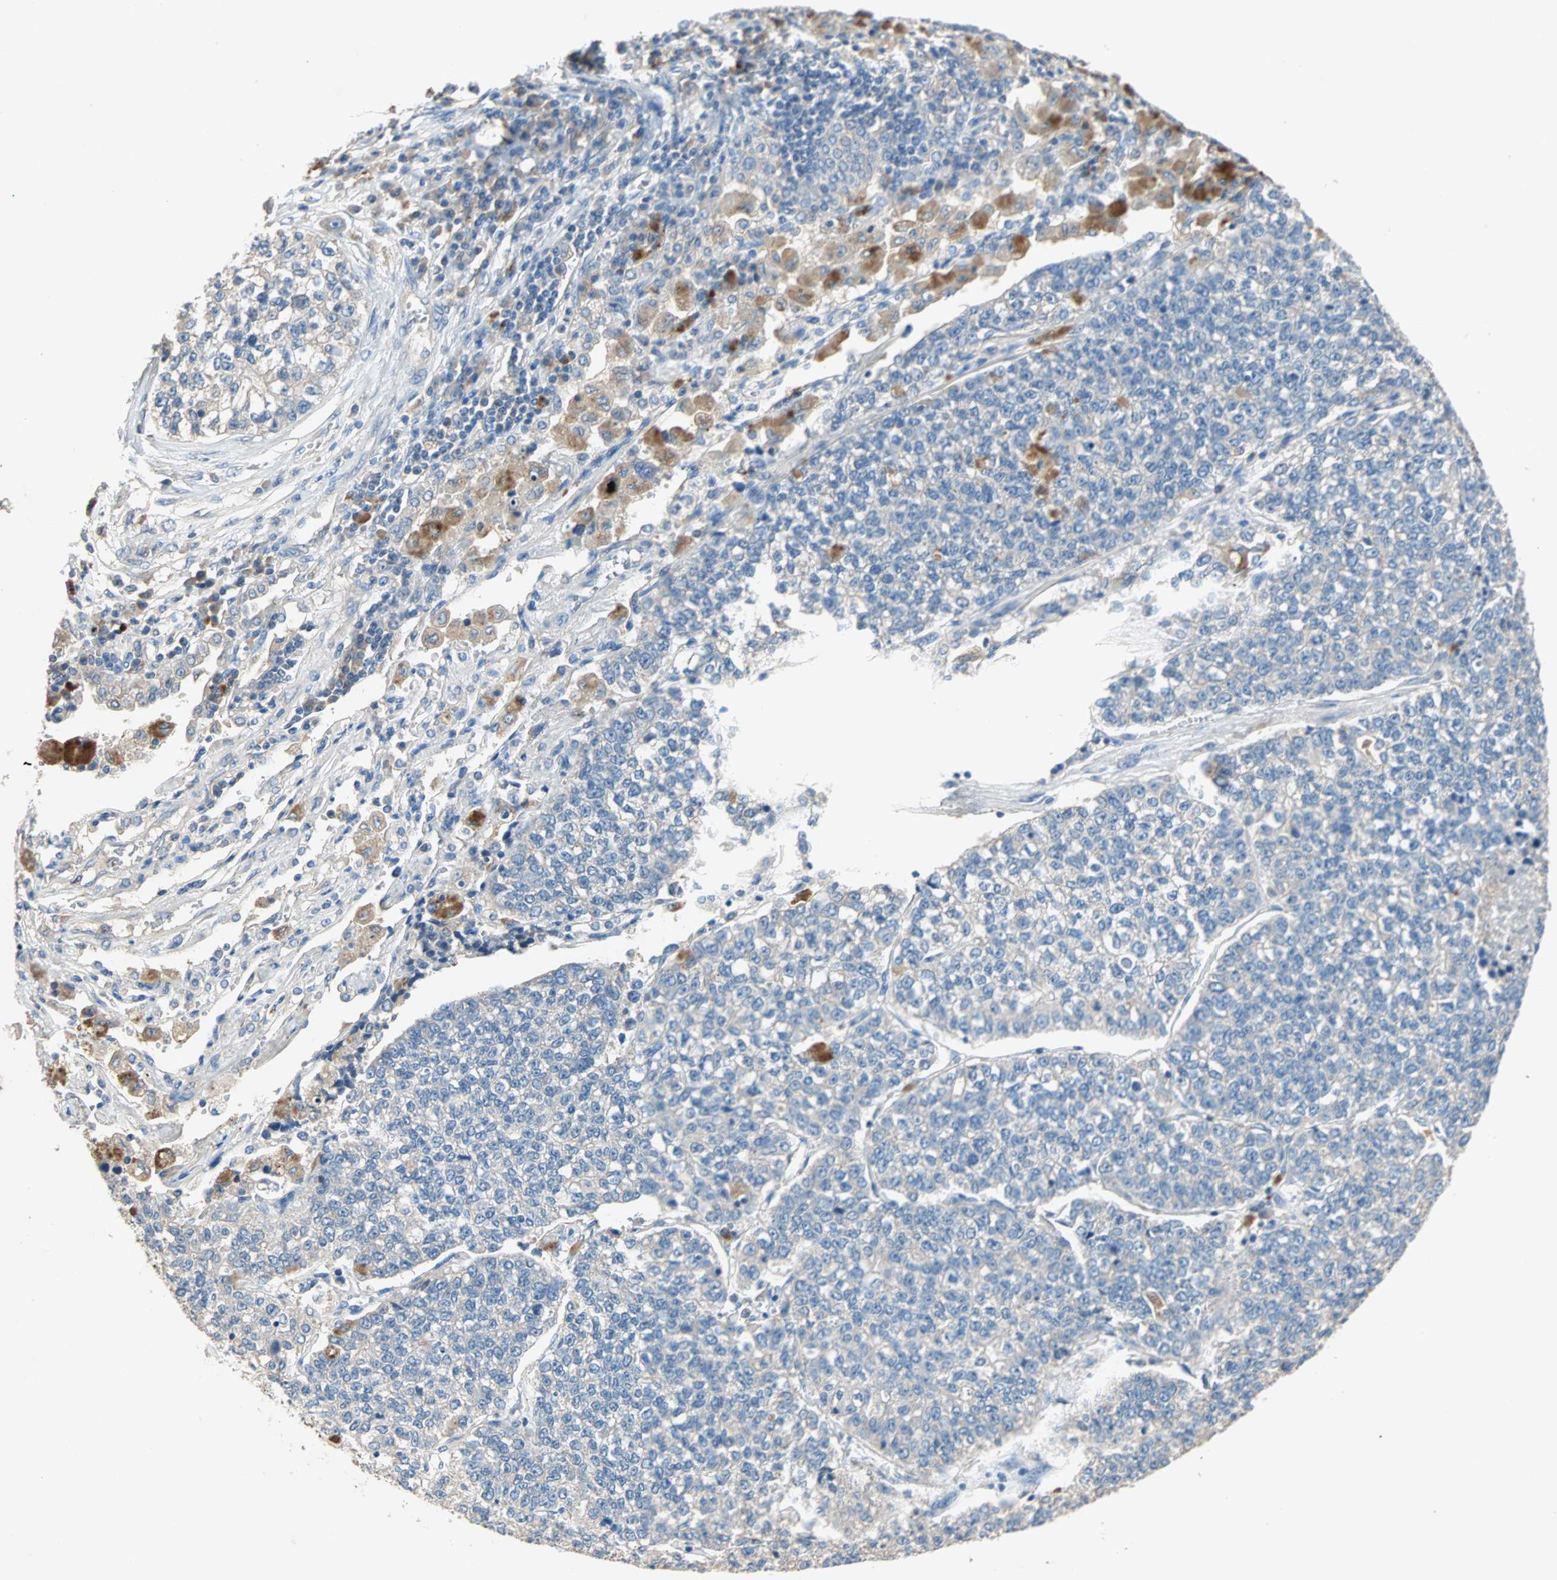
{"staining": {"intensity": "negative", "quantity": "none", "location": "none"}, "tissue": "lung cancer", "cell_type": "Tumor cells", "image_type": "cancer", "snomed": [{"axis": "morphology", "description": "Adenocarcinoma, NOS"}, {"axis": "topography", "description": "Lung"}], "caption": "Lung cancer (adenocarcinoma) stained for a protein using immunohistochemistry exhibits no expression tumor cells.", "gene": "ADAP1", "patient": {"sex": "male", "age": 49}}